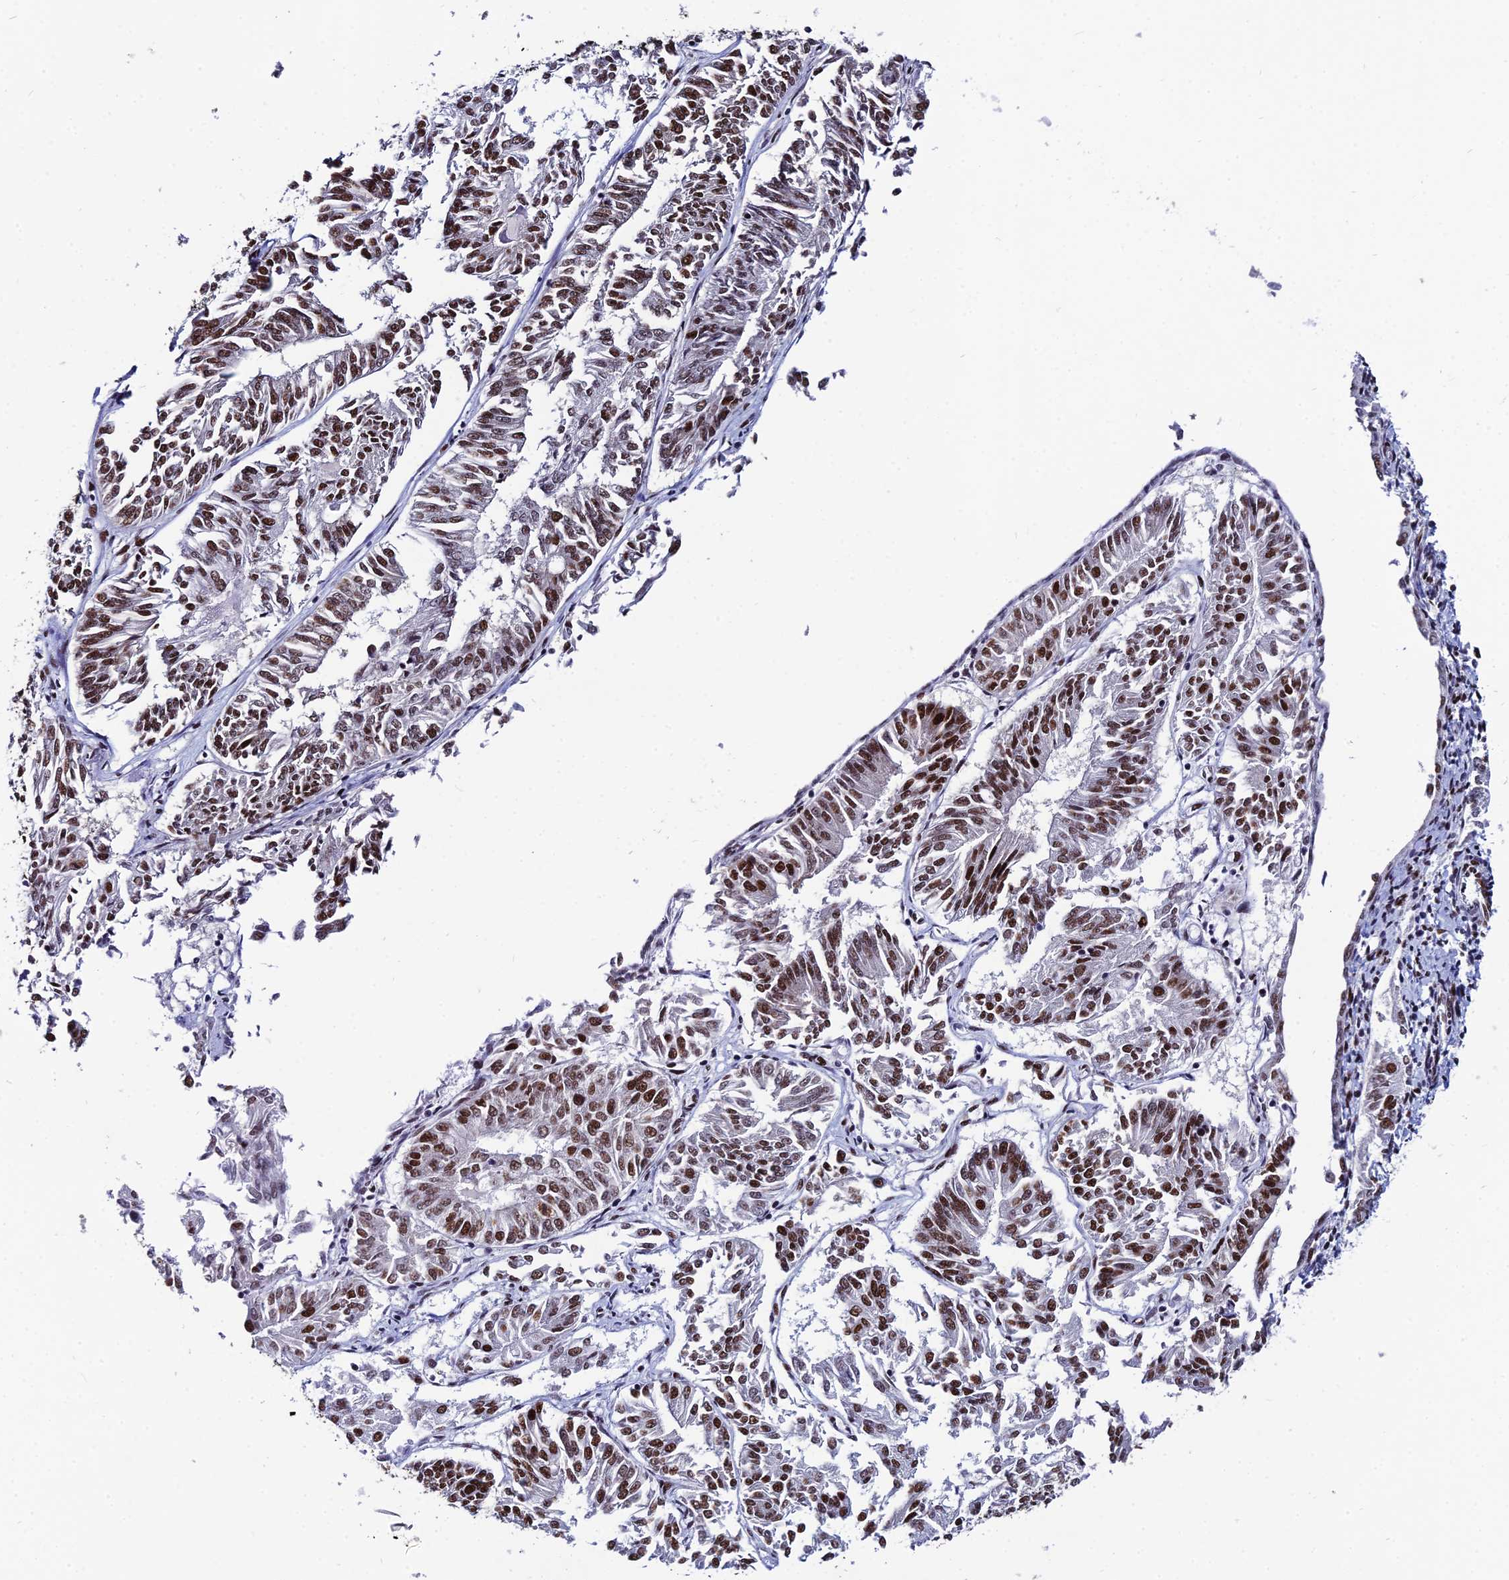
{"staining": {"intensity": "moderate", "quantity": ">75%", "location": "nuclear"}, "tissue": "endometrial cancer", "cell_type": "Tumor cells", "image_type": "cancer", "snomed": [{"axis": "morphology", "description": "Adenocarcinoma, NOS"}, {"axis": "topography", "description": "Endometrium"}], "caption": "Endometrial adenocarcinoma tissue exhibits moderate nuclear staining in approximately >75% of tumor cells", "gene": "HNRNPH1", "patient": {"sex": "female", "age": 58}}